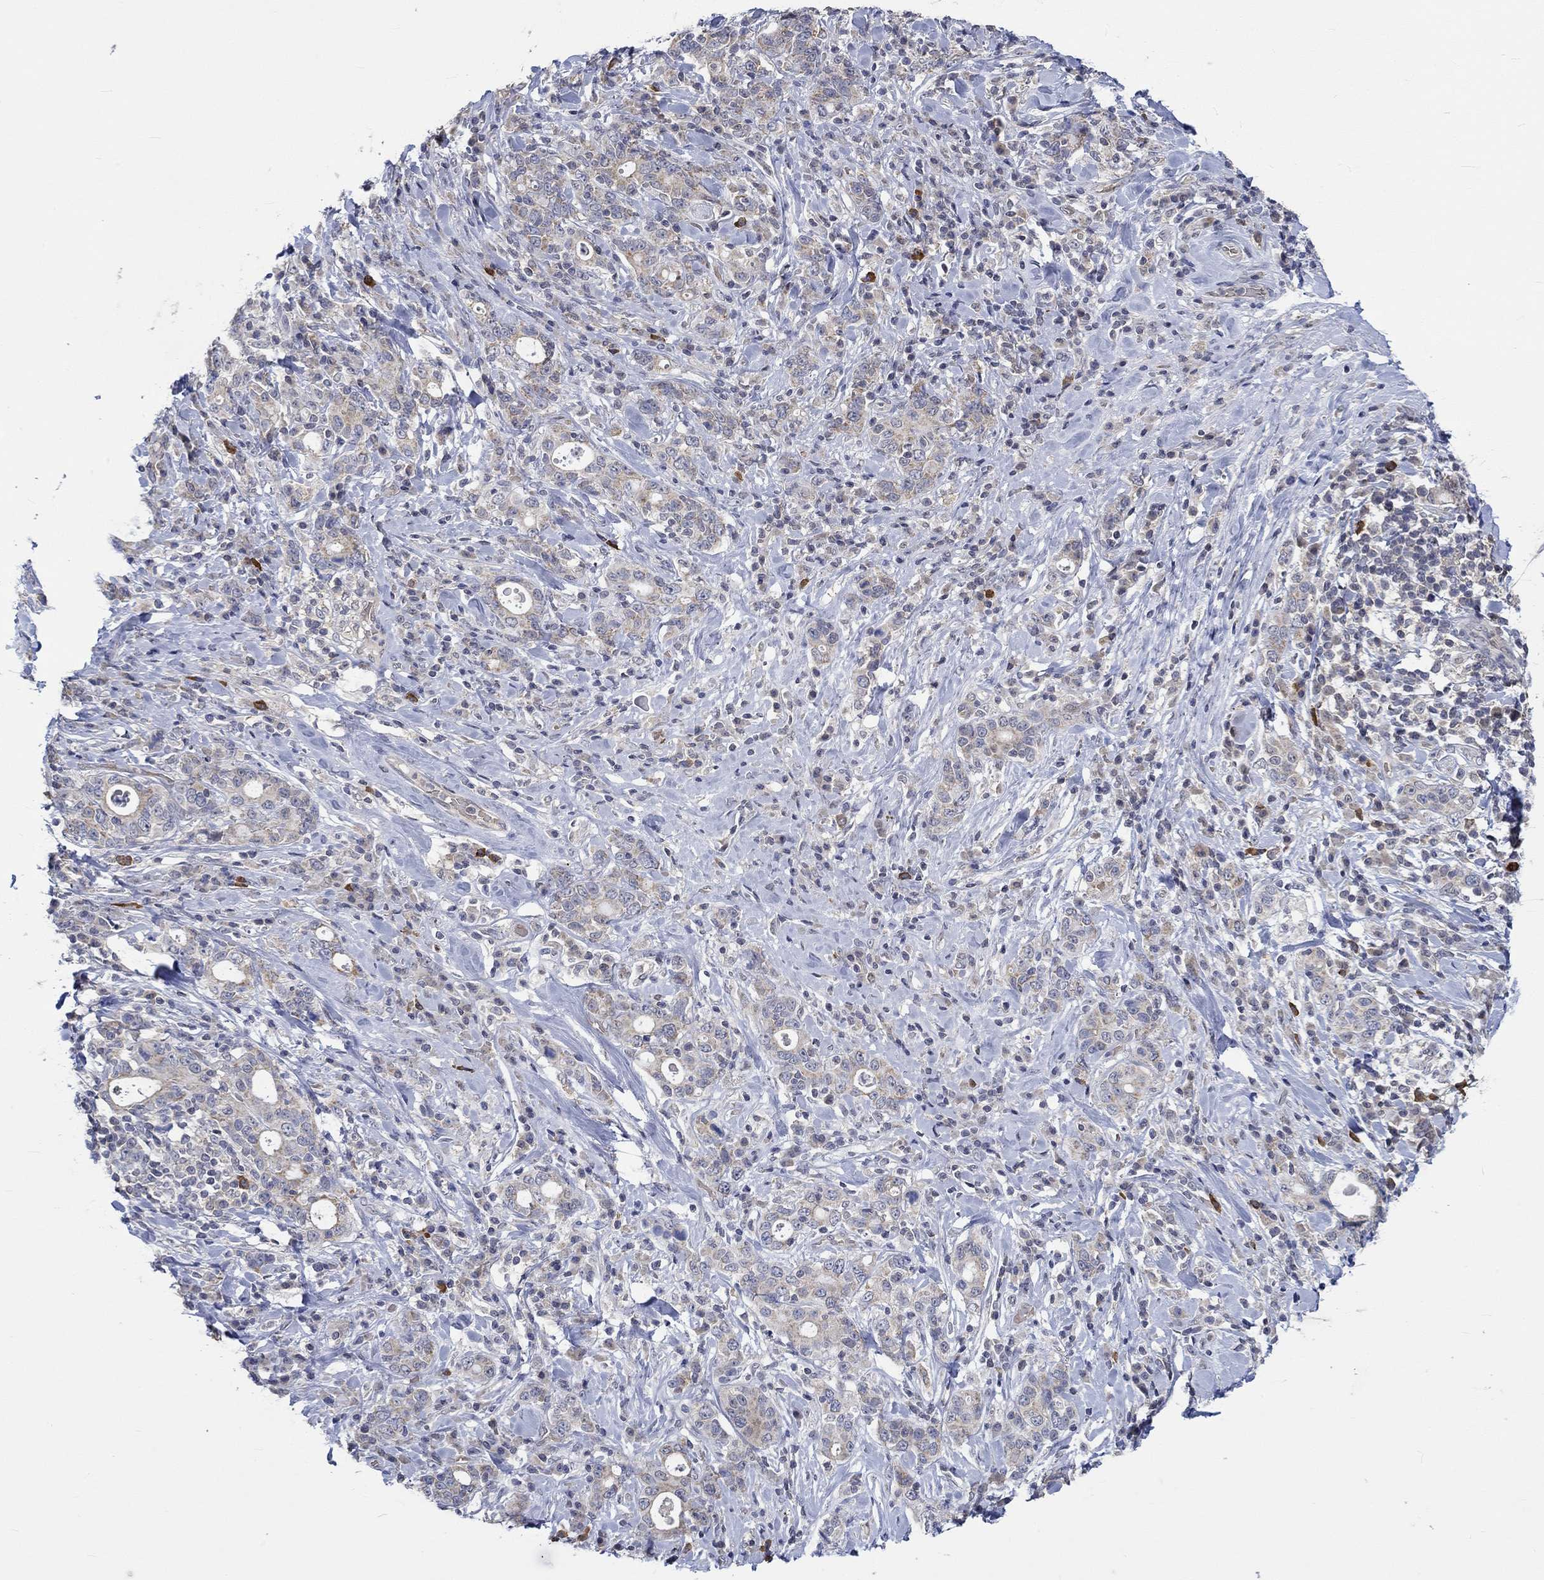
{"staining": {"intensity": "weak", "quantity": ">75%", "location": "cytoplasmic/membranous"}, "tissue": "stomach cancer", "cell_type": "Tumor cells", "image_type": "cancer", "snomed": [{"axis": "morphology", "description": "Adenocarcinoma, NOS"}, {"axis": "topography", "description": "Stomach"}], "caption": "Weak cytoplasmic/membranous protein positivity is identified in about >75% of tumor cells in stomach cancer.", "gene": "WASF1", "patient": {"sex": "male", "age": 79}}